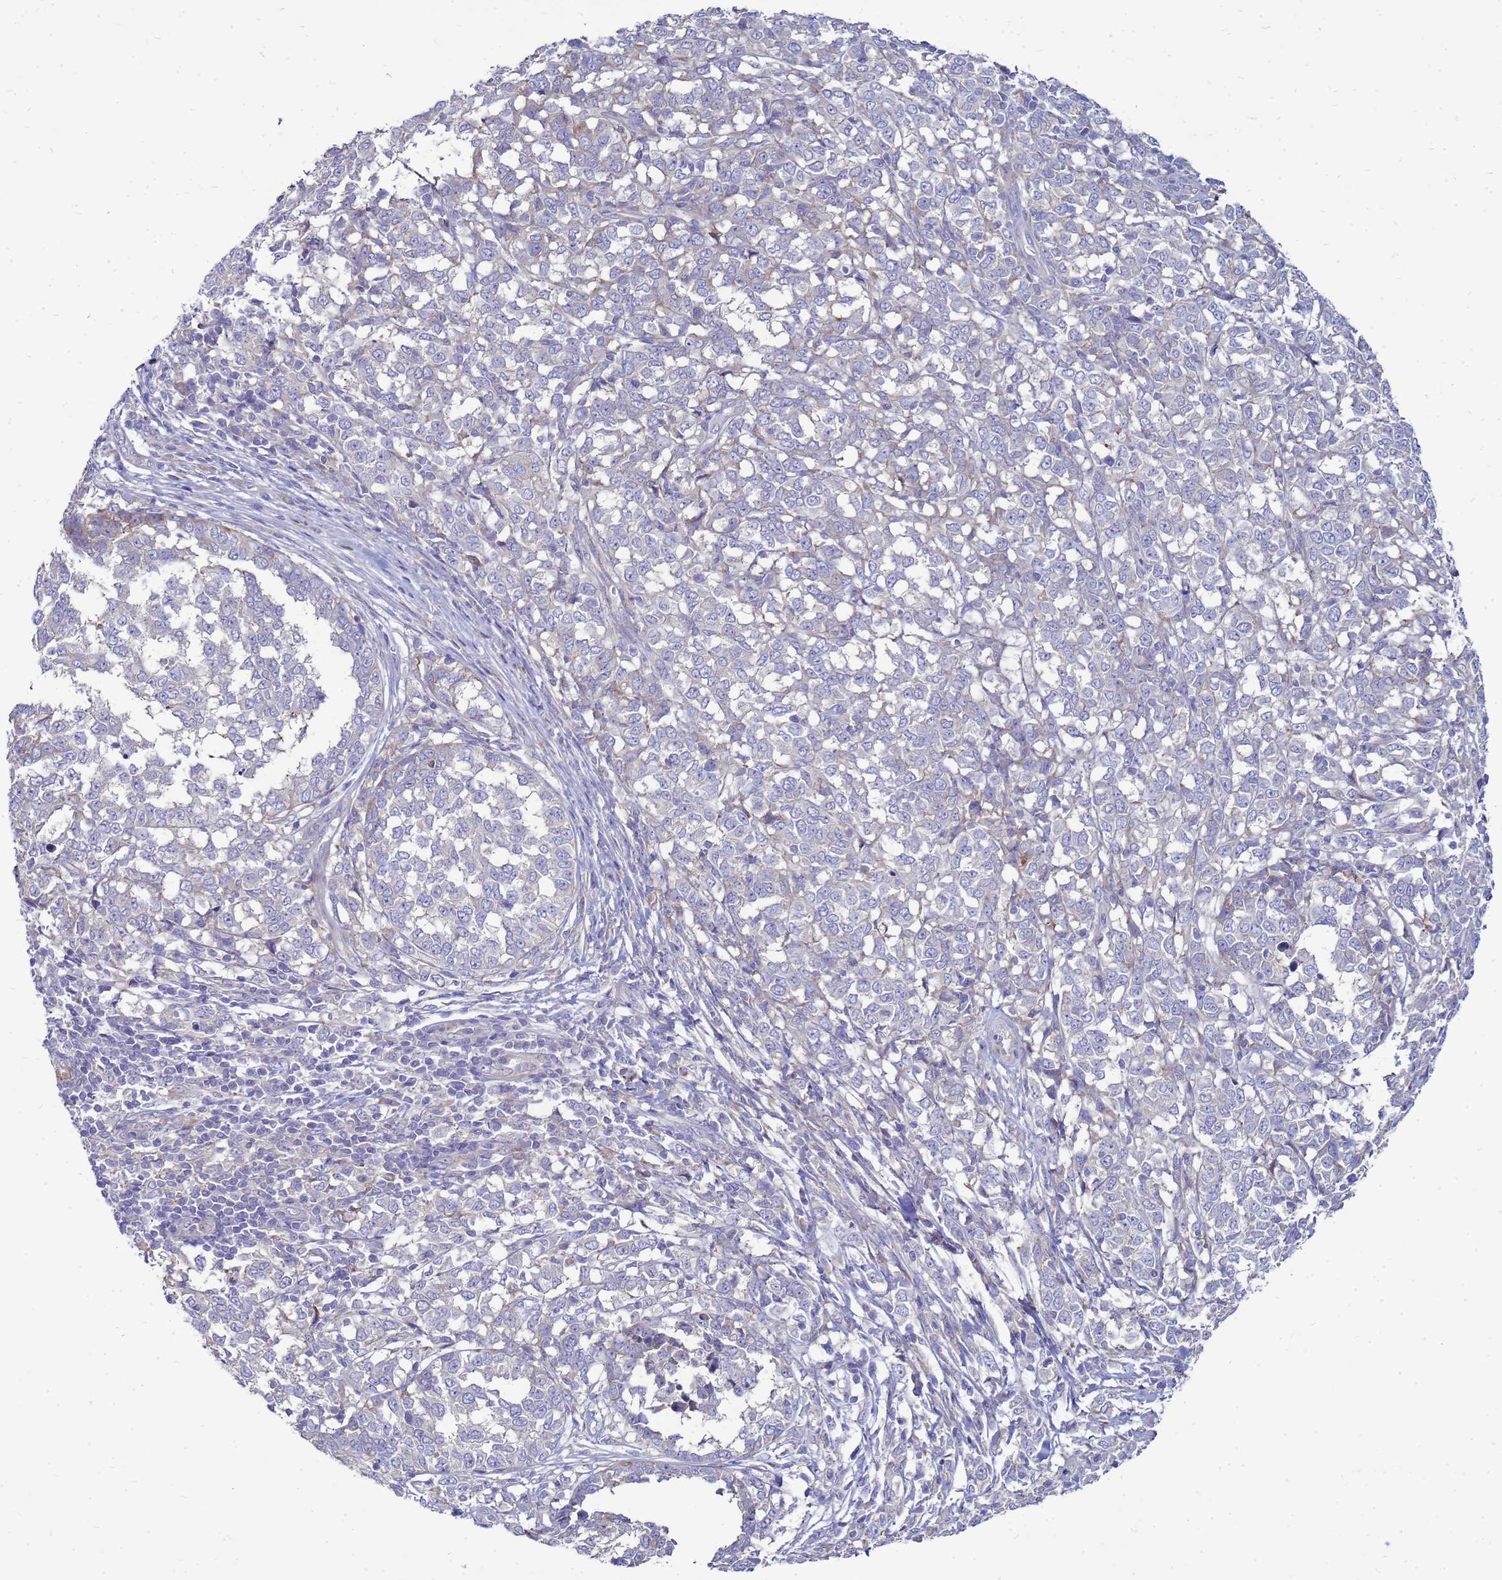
{"staining": {"intensity": "negative", "quantity": "none", "location": "none"}, "tissue": "melanoma", "cell_type": "Tumor cells", "image_type": "cancer", "snomed": [{"axis": "morphology", "description": "Malignant melanoma, NOS"}, {"axis": "topography", "description": "Skin"}], "caption": "The image displays no significant staining in tumor cells of malignant melanoma.", "gene": "MON1B", "patient": {"sex": "female", "age": 72}}